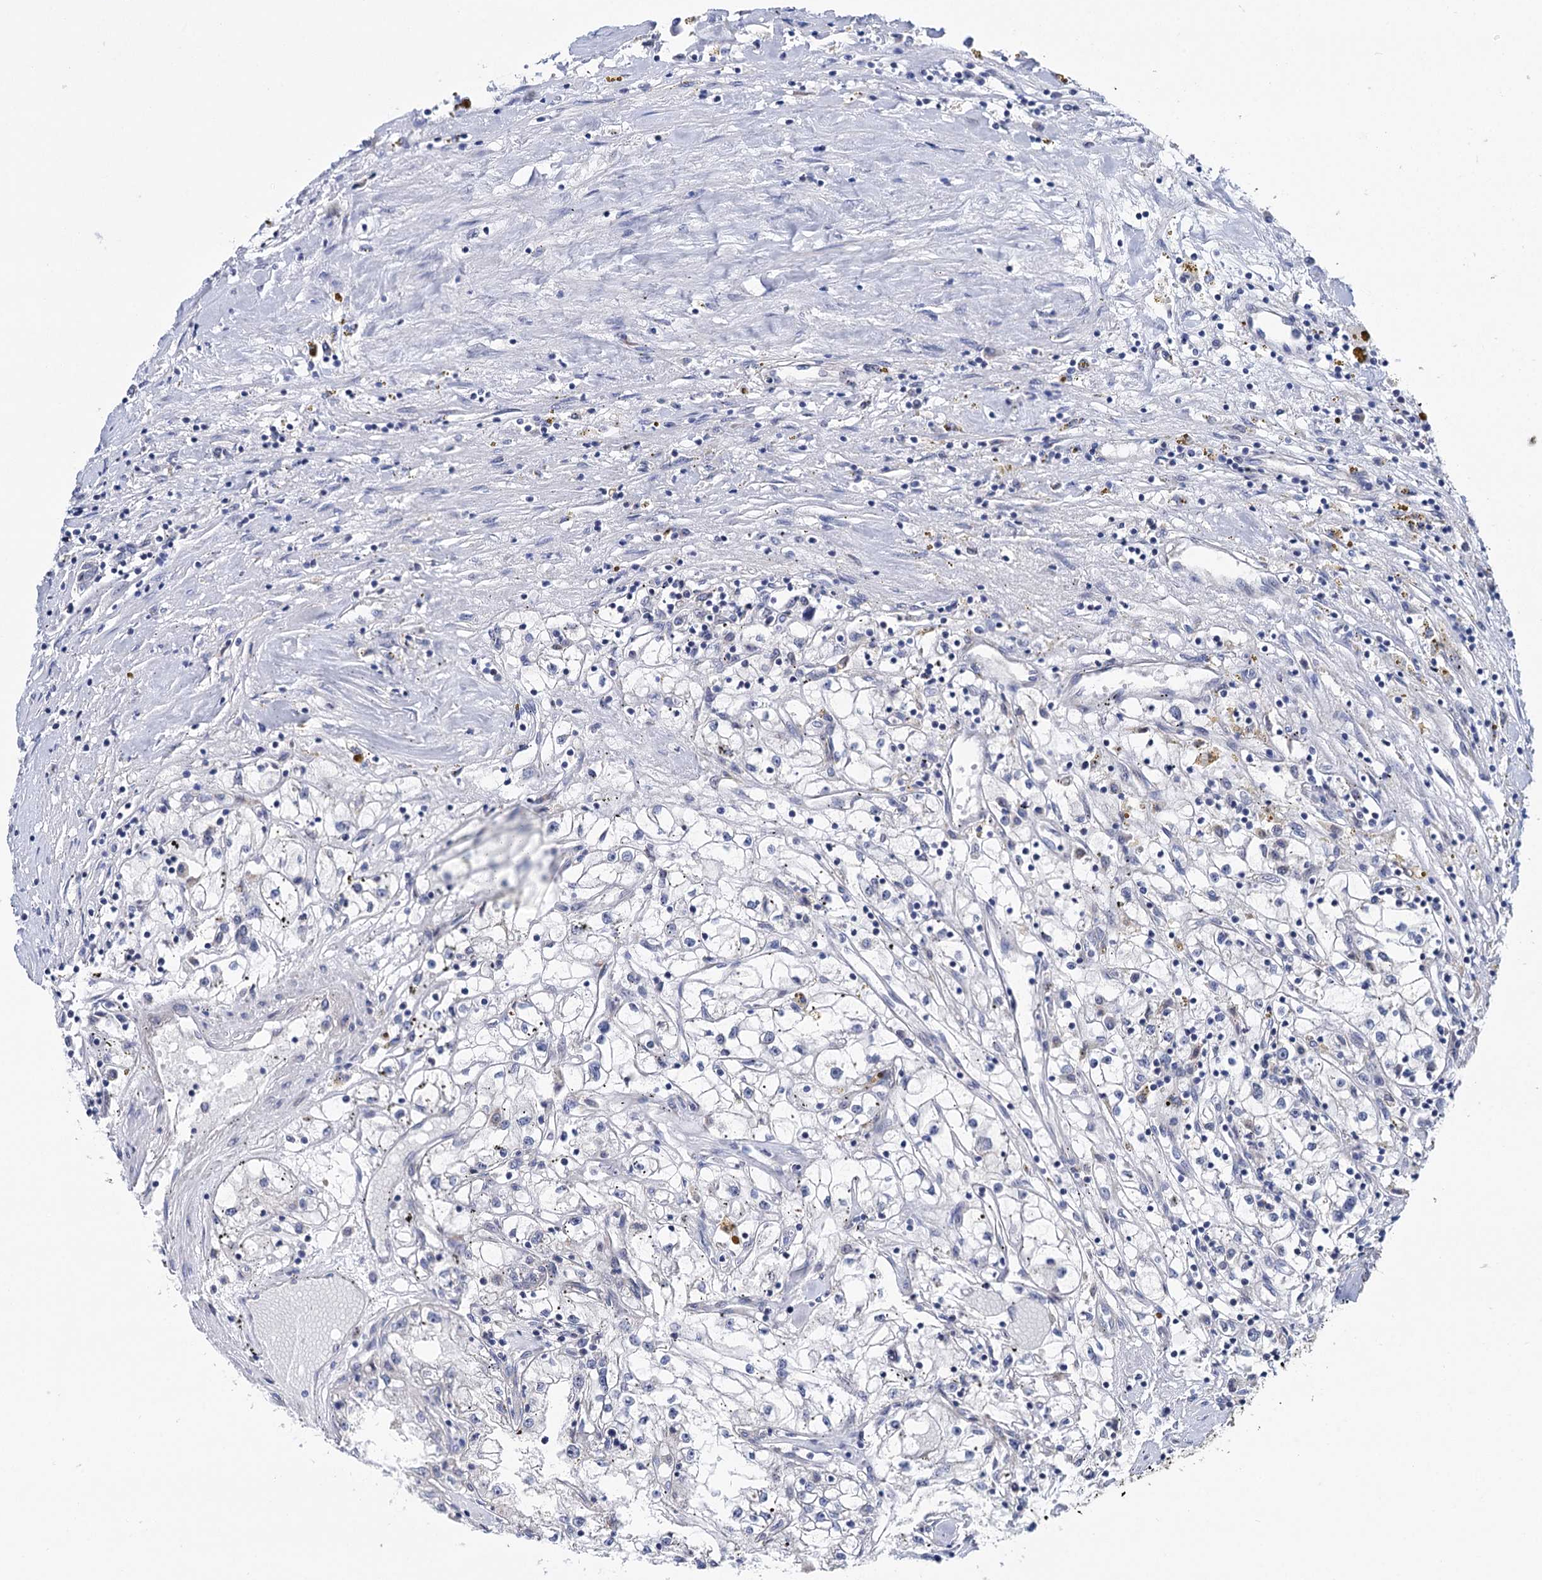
{"staining": {"intensity": "negative", "quantity": "none", "location": "none"}, "tissue": "renal cancer", "cell_type": "Tumor cells", "image_type": "cancer", "snomed": [{"axis": "morphology", "description": "Adenocarcinoma, NOS"}, {"axis": "topography", "description": "Kidney"}], "caption": "This is an IHC micrograph of human adenocarcinoma (renal). There is no staining in tumor cells.", "gene": "SUCLA2", "patient": {"sex": "male", "age": 56}}